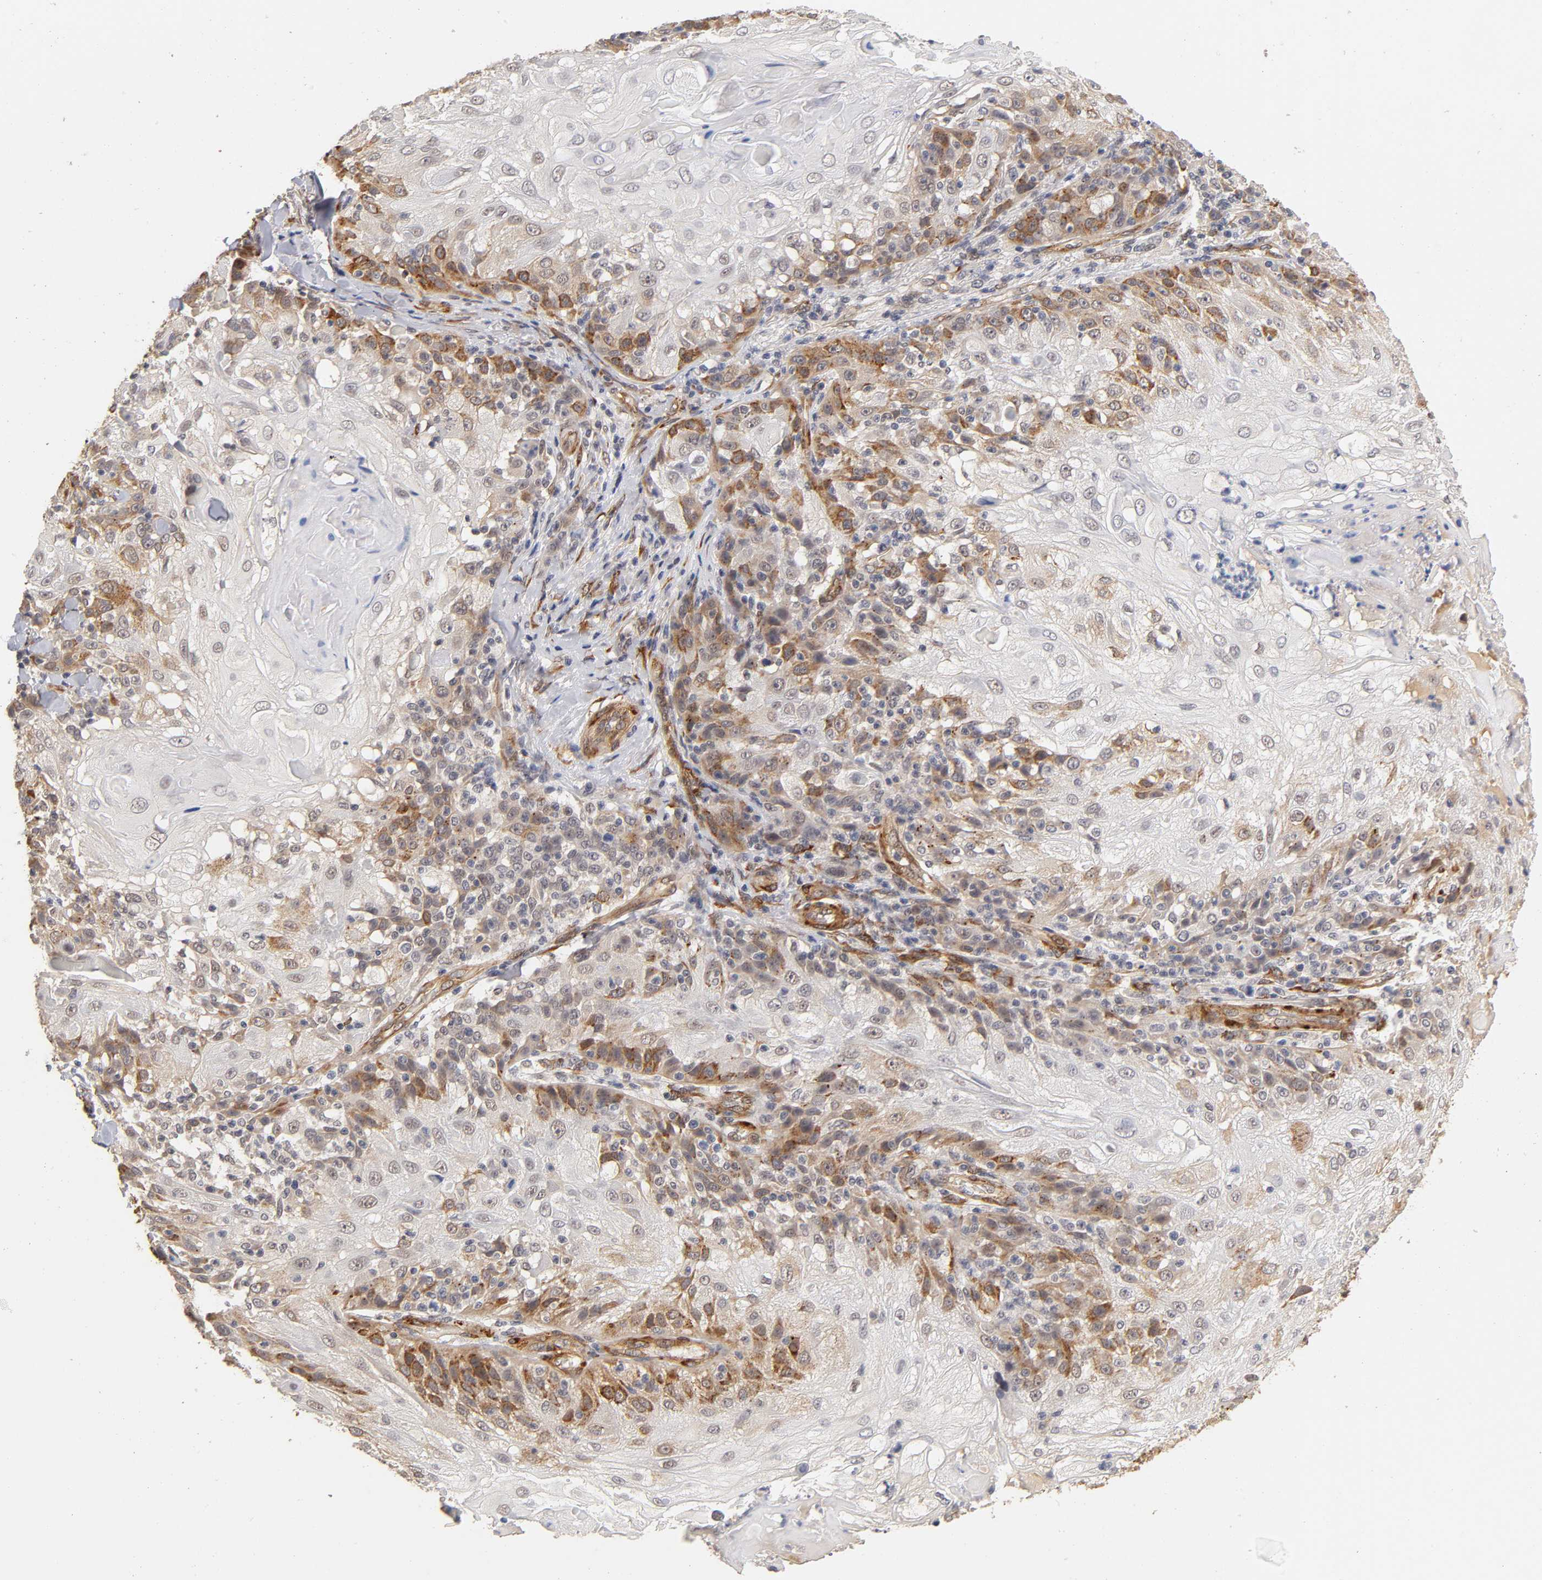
{"staining": {"intensity": "weak", "quantity": "25%-75%", "location": "cytoplasmic/membranous"}, "tissue": "skin cancer", "cell_type": "Tumor cells", "image_type": "cancer", "snomed": [{"axis": "morphology", "description": "Normal tissue, NOS"}, {"axis": "morphology", "description": "Squamous cell carcinoma, NOS"}, {"axis": "topography", "description": "Skin"}], "caption": "Immunohistochemistry (IHC) (DAB (3,3'-diaminobenzidine)) staining of human skin squamous cell carcinoma displays weak cytoplasmic/membranous protein positivity in approximately 25%-75% of tumor cells.", "gene": "LAMB1", "patient": {"sex": "female", "age": 83}}